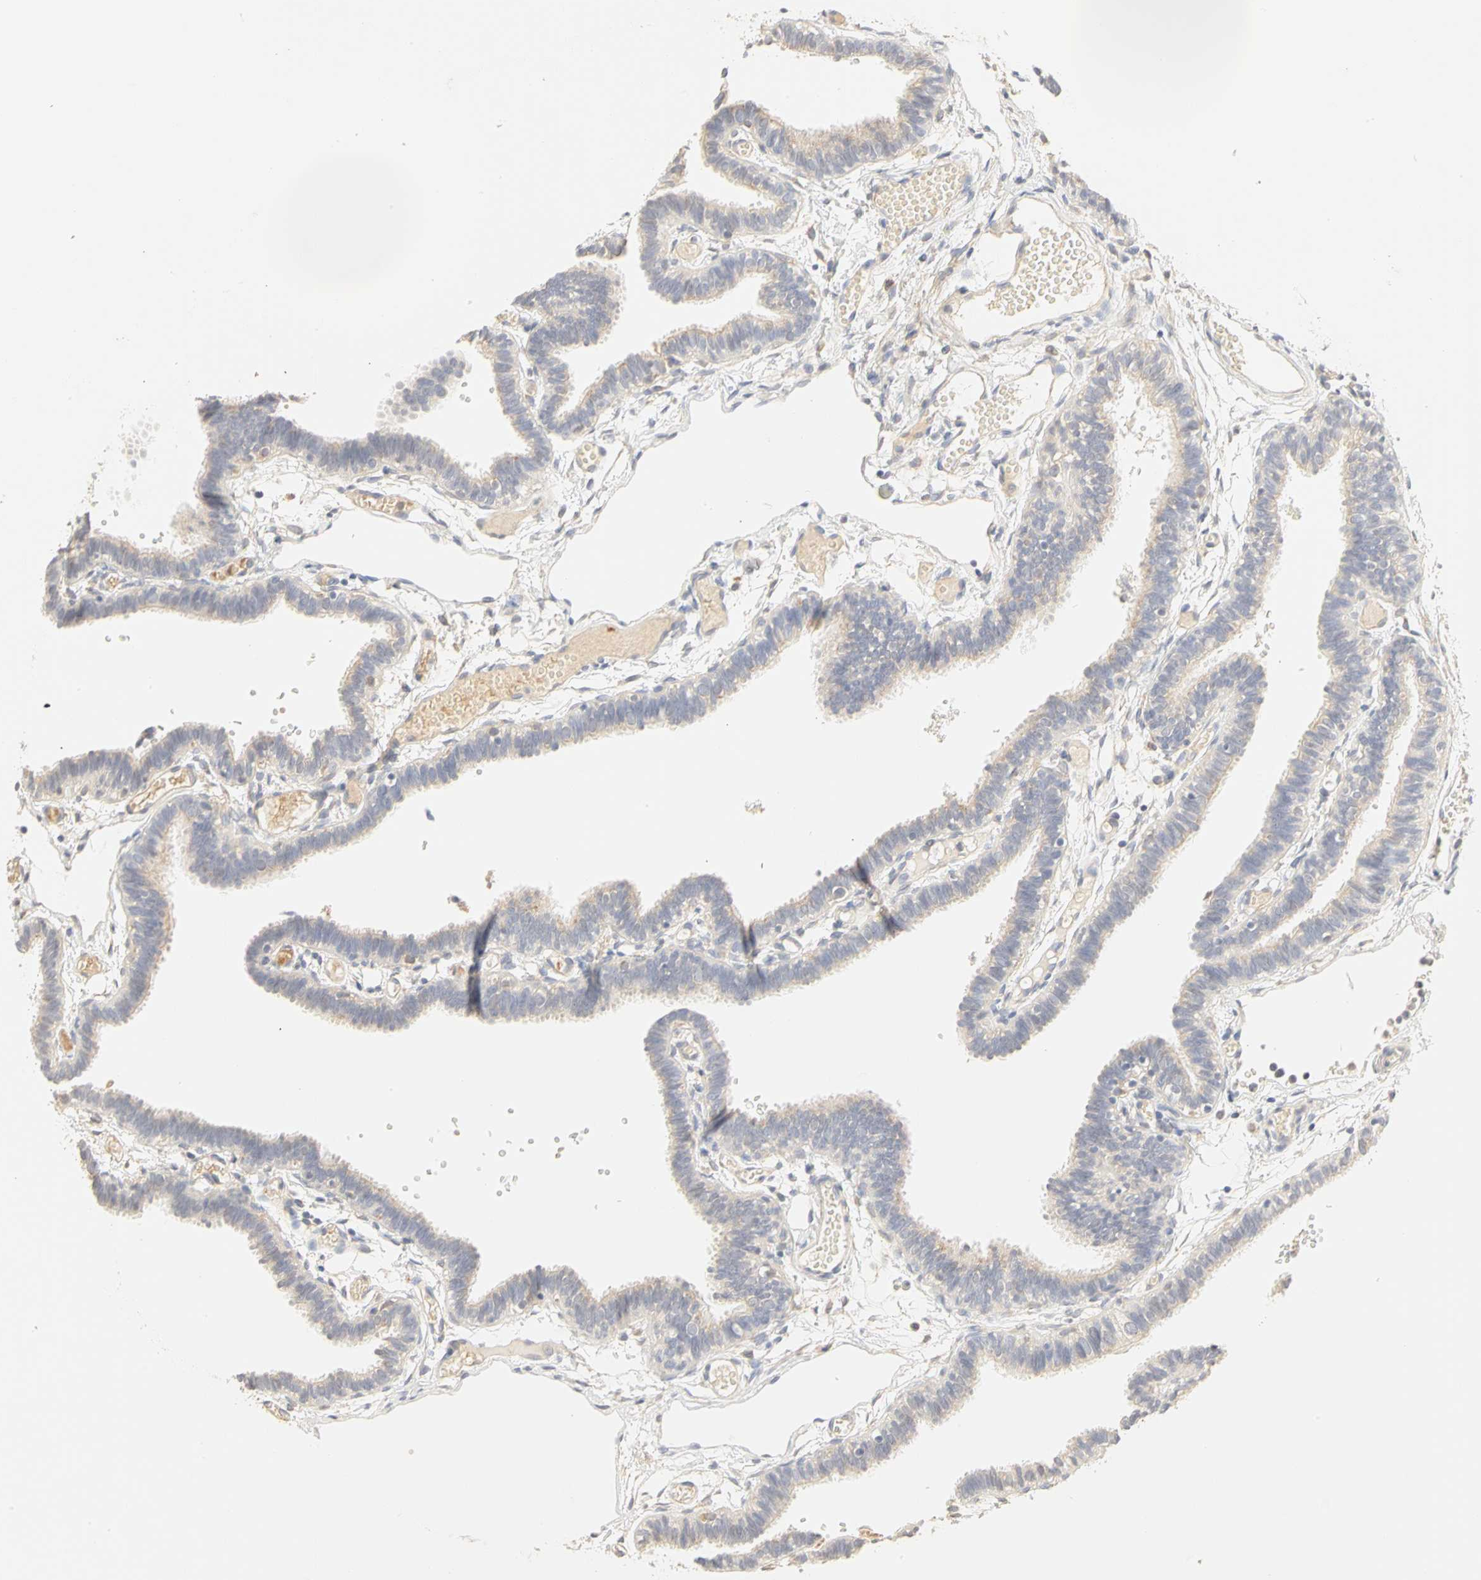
{"staining": {"intensity": "weak", "quantity": ">75%", "location": "cytoplasmic/membranous"}, "tissue": "fallopian tube", "cell_type": "Glandular cells", "image_type": "normal", "snomed": [{"axis": "morphology", "description": "Normal tissue, NOS"}, {"axis": "topography", "description": "Fallopian tube"}], "caption": "This is a histology image of IHC staining of unremarkable fallopian tube, which shows weak positivity in the cytoplasmic/membranous of glandular cells.", "gene": "GNRH2", "patient": {"sex": "female", "age": 29}}